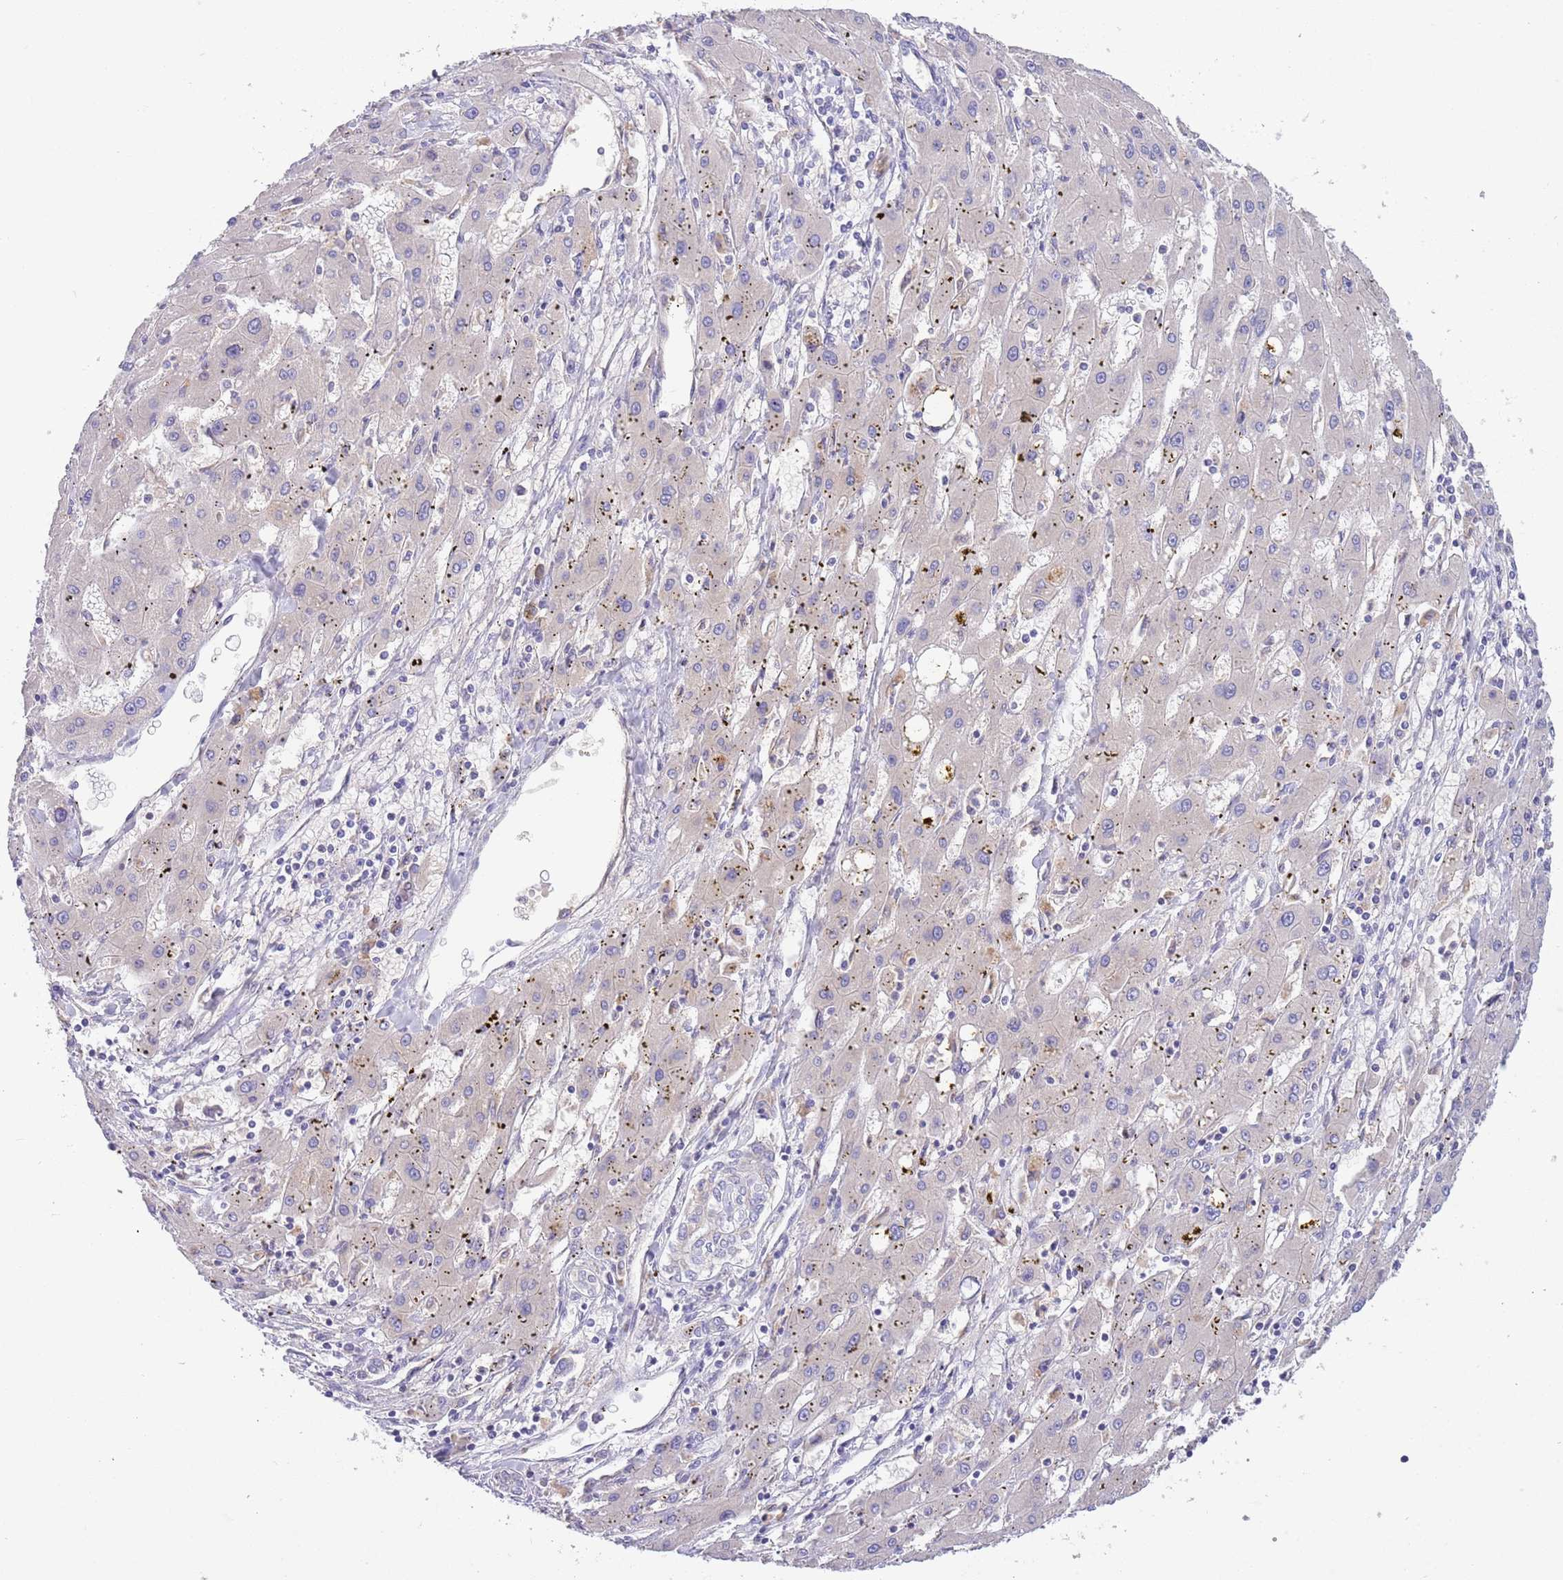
{"staining": {"intensity": "negative", "quantity": "none", "location": "none"}, "tissue": "liver cancer", "cell_type": "Tumor cells", "image_type": "cancer", "snomed": [{"axis": "morphology", "description": "Carcinoma, Hepatocellular, NOS"}, {"axis": "topography", "description": "Liver"}], "caption": "Immunohistochemistry micrograph of human liver hepatocellular carcinoma stained for a protein (brown), which exhibits no expression in tumor cells.", "gene": "IGFL4", "patient": {"sex": "male", "age": 72}}